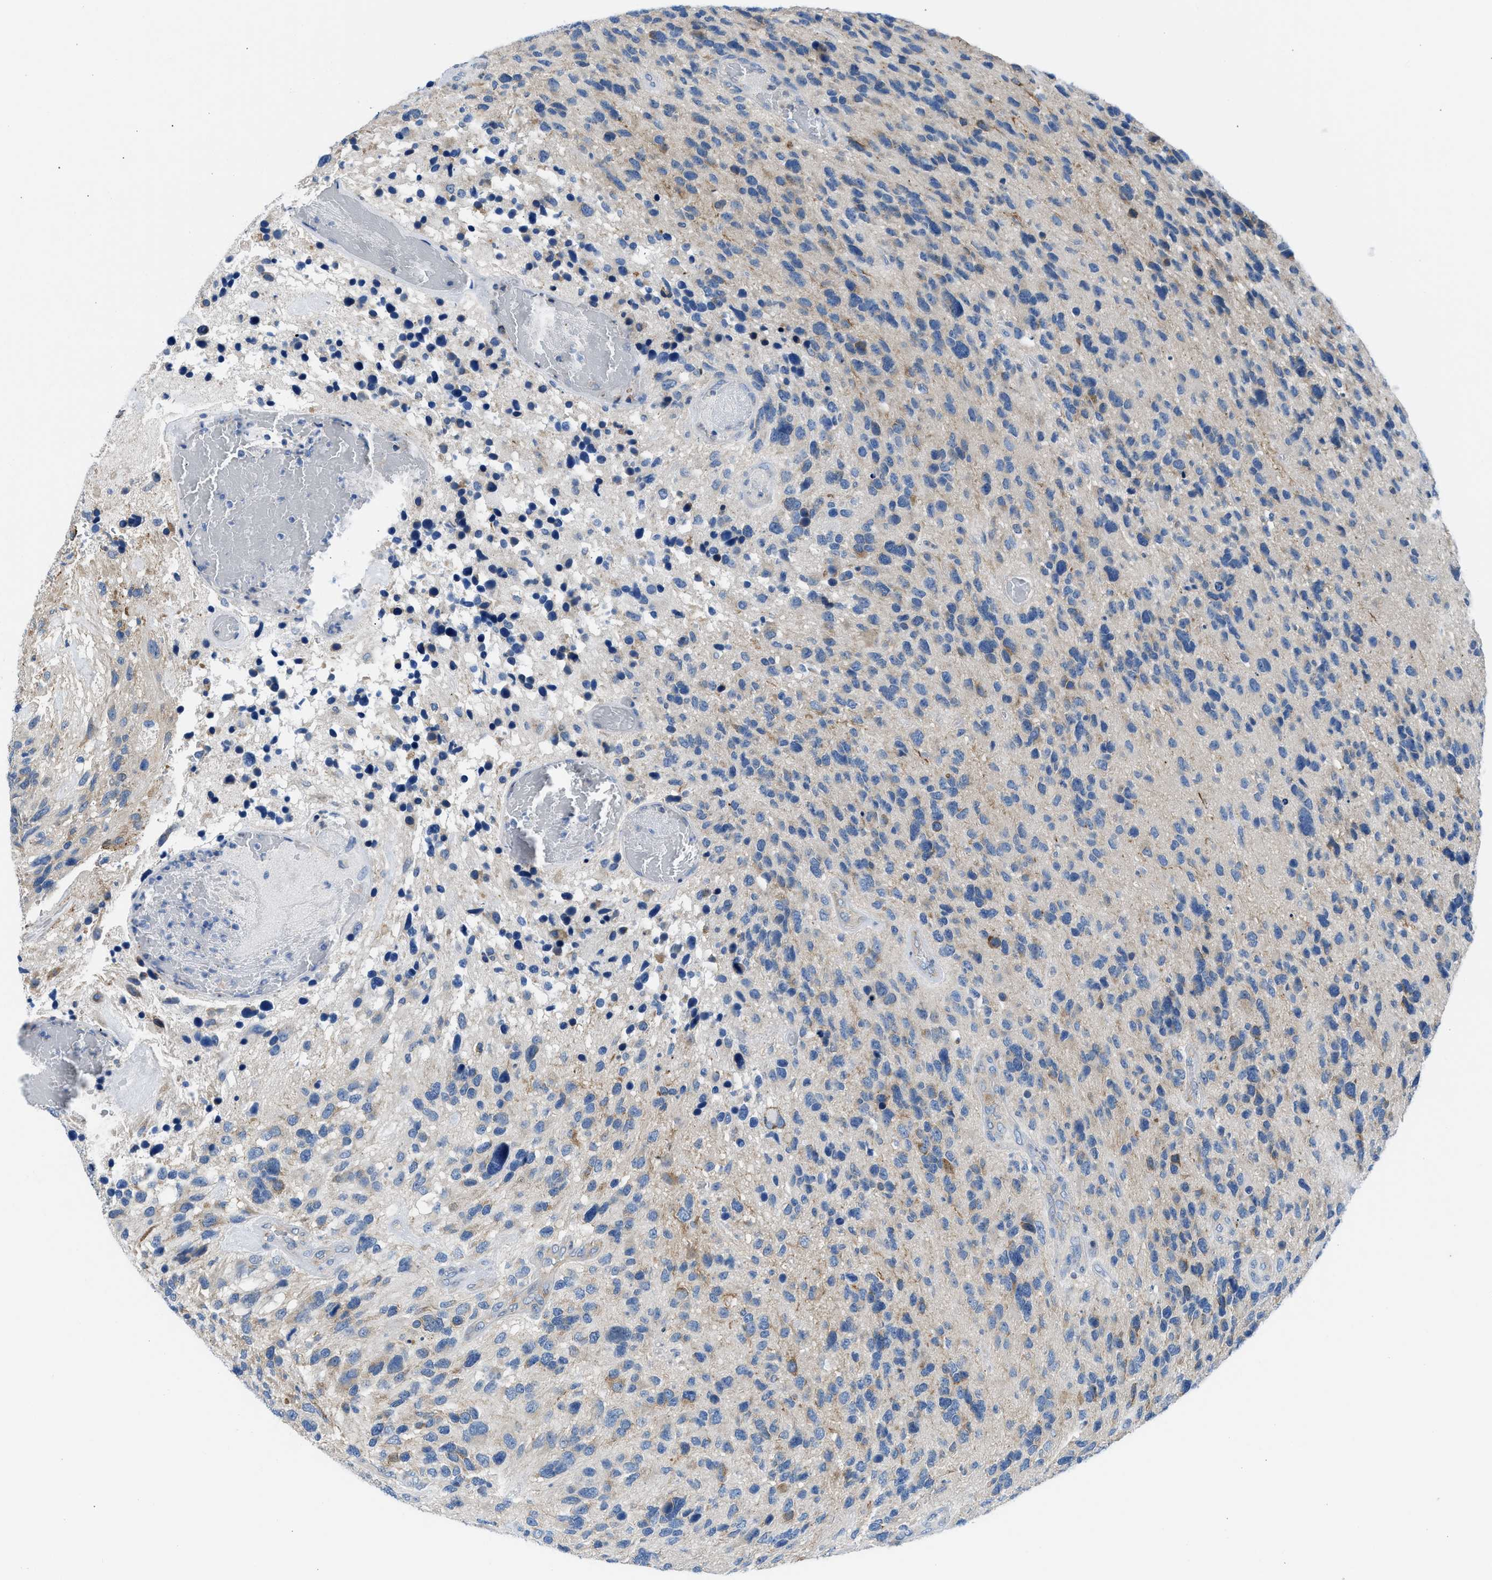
{"staining": {"intensity": "negative", "quantity": "none", "location": "none"}, "tissue": "glioma", "cell_type": "Tumor cells", "image_type": "cancer", "snomed": [{"axis": "morphology", "description": "Glioma, malignant, High grade"}, {"axis": "topography", "description": "Brain"}], "caption": "IHC micrograph of neoplastic tissue: malignant high-grade glioma stained with DAB reveals no significant protein expression in tumor cells.", "gene": "BNC2", "patient": {"sex": "female", "age": 58}}